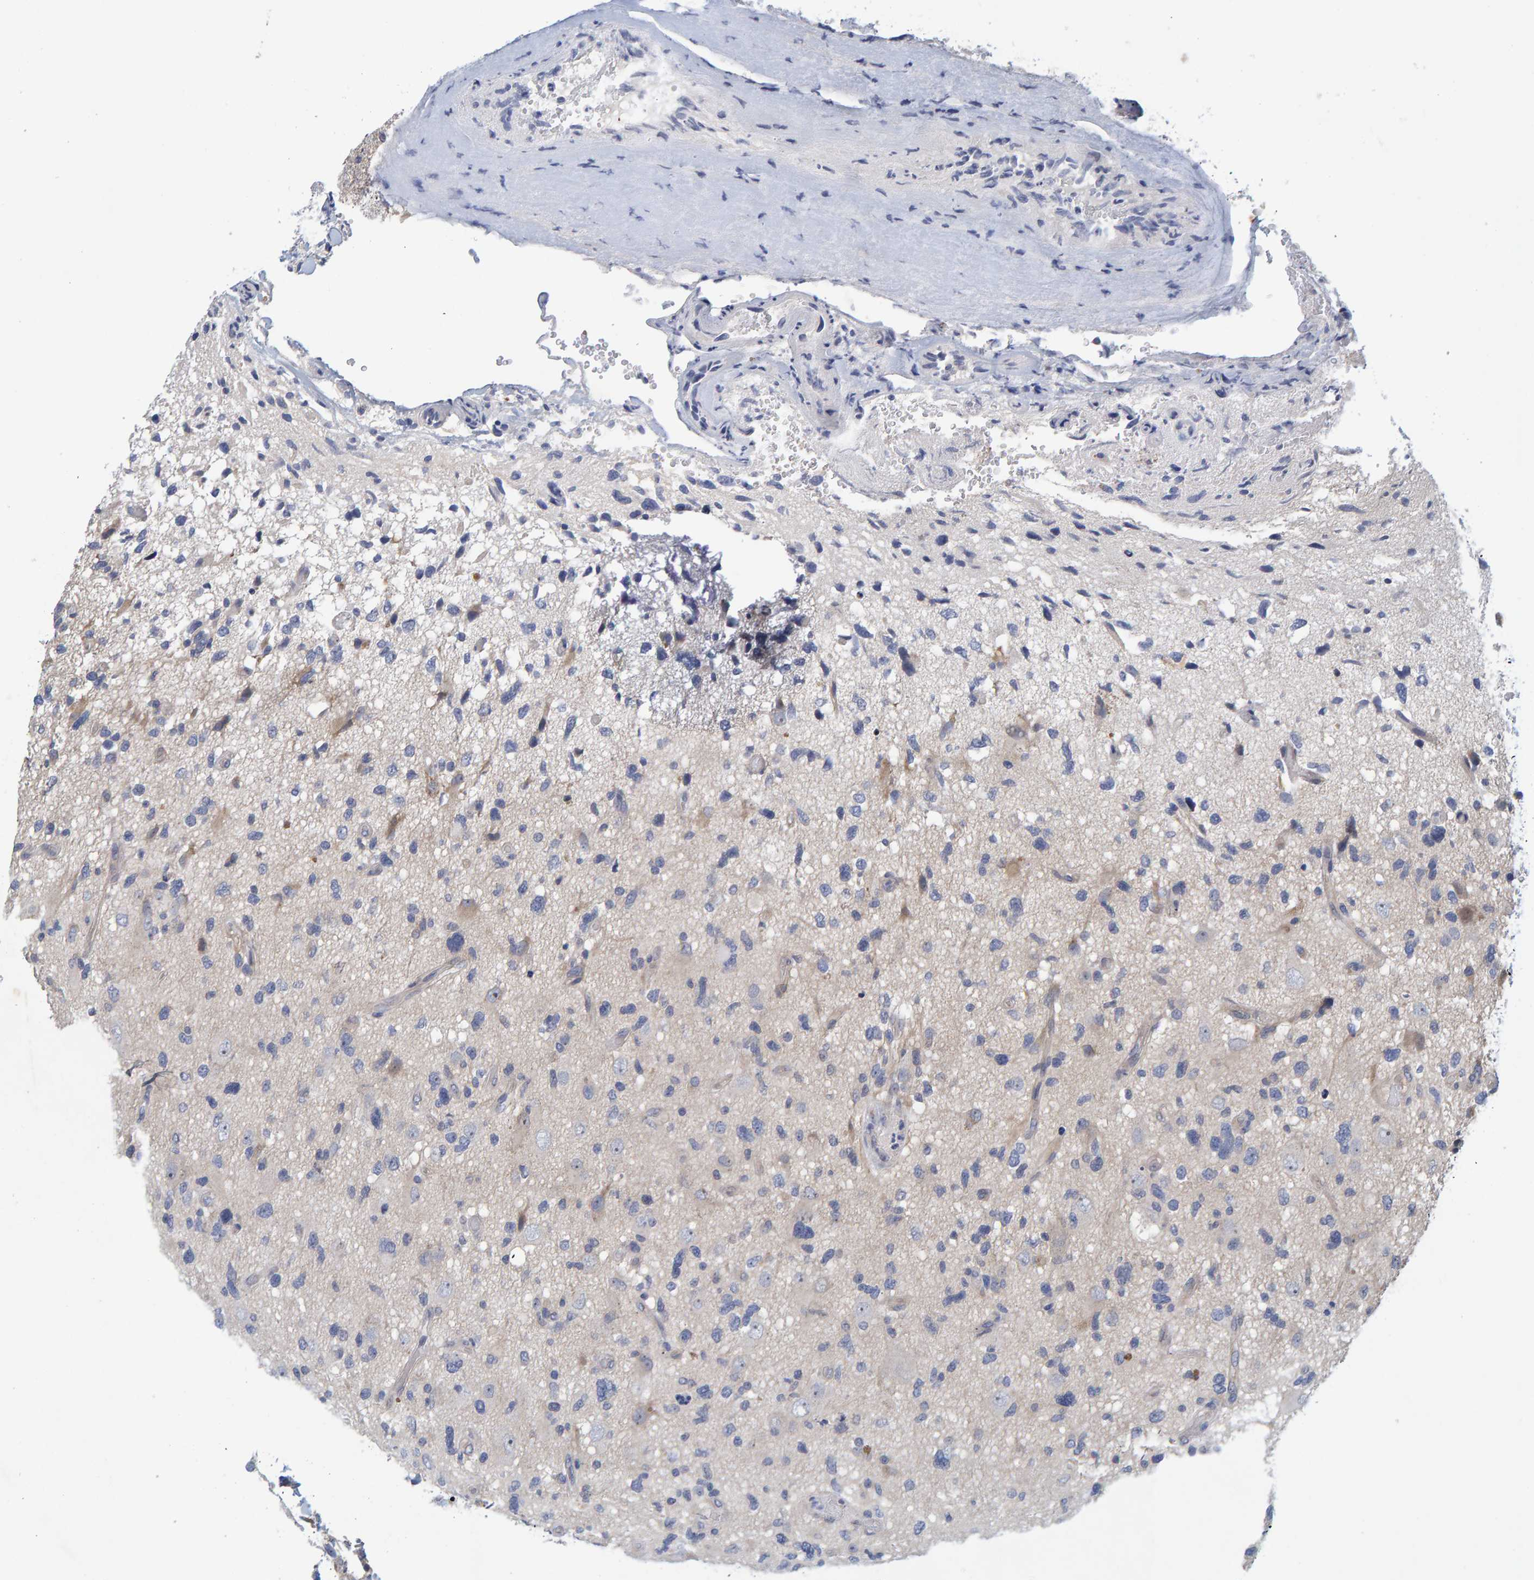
{"staining": {"intensity": "negative", "quantity": "none", "location": "none"}, "tissue": "glioma", "cell_type": "Tumor cells", "image_type": "cancer", "snomed": [{"axis": "morphology", "description": "Glioma, malignant, High grade"}, {"axis": "topography", "description": "Brain"}], "caption": "Malignant high-grade glioma was stained to show a protein in brown. There is no significant expression in tumor cells.", "gene": "ZNF77", "patient": {"sex": "male", "age": 33}}